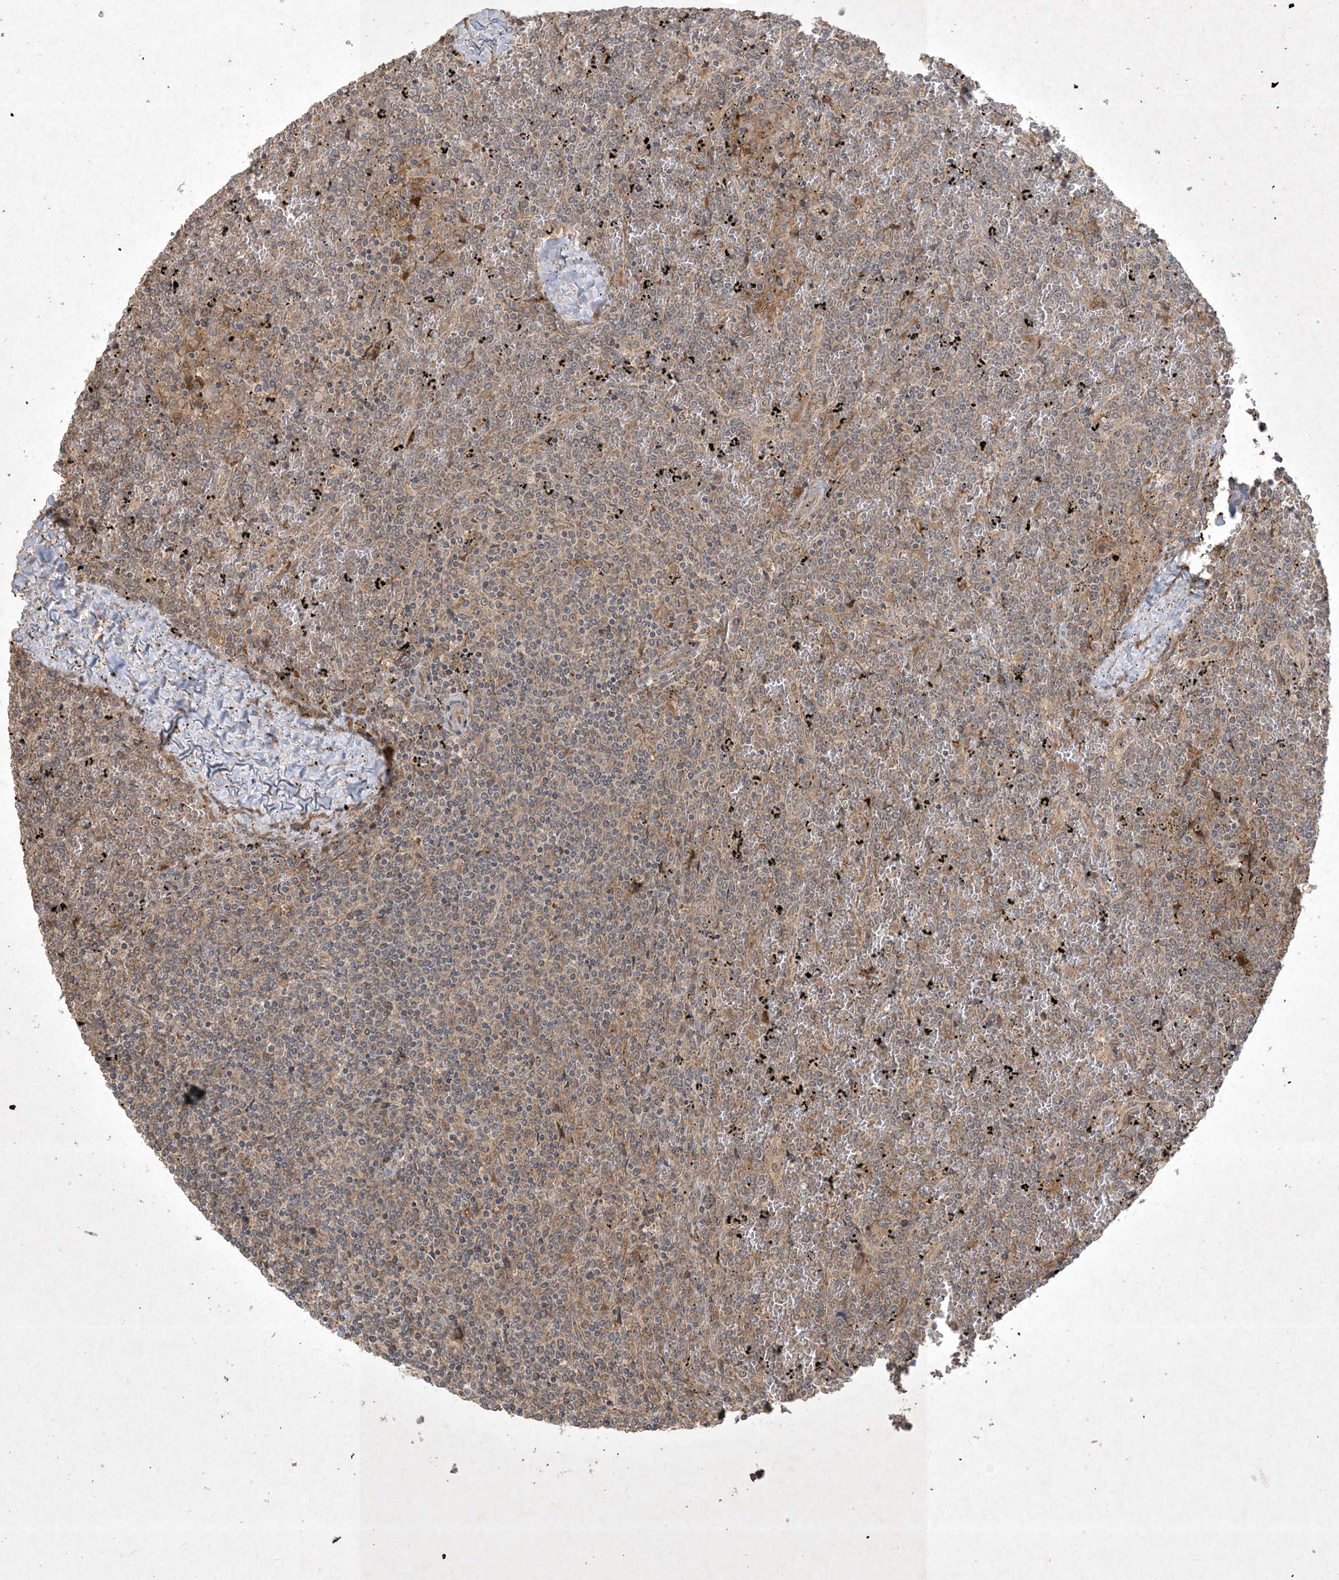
{"staining": {"intensity": "weak", "quantity": "25%-75%", "location": "cytoplasmic/membranous"}, "tissue": "lymphoma", "cell_type": "Tumor cells", "image_type": "cancer", "snomed": [{"axis": "morphology", "description": "Malignant lymphoma, non-Hodgkin's type, Low grade"}, {"axis": "topography", "description": "Spleen"}], "caption": "Immunohistochemistry of human malignant lymphoma, non-Hodgkin's type (low-grade) reveals low levels of weak cytoplasmic/membranous staining in approximately 25%-75% of tumor cells. (DAB (3,3'-diaminobenzidine) IHC, brown staining for protein, blue staining for nuclei).", "gene": "NRBP2", "patient": {"sex": "female", "age": 19}}